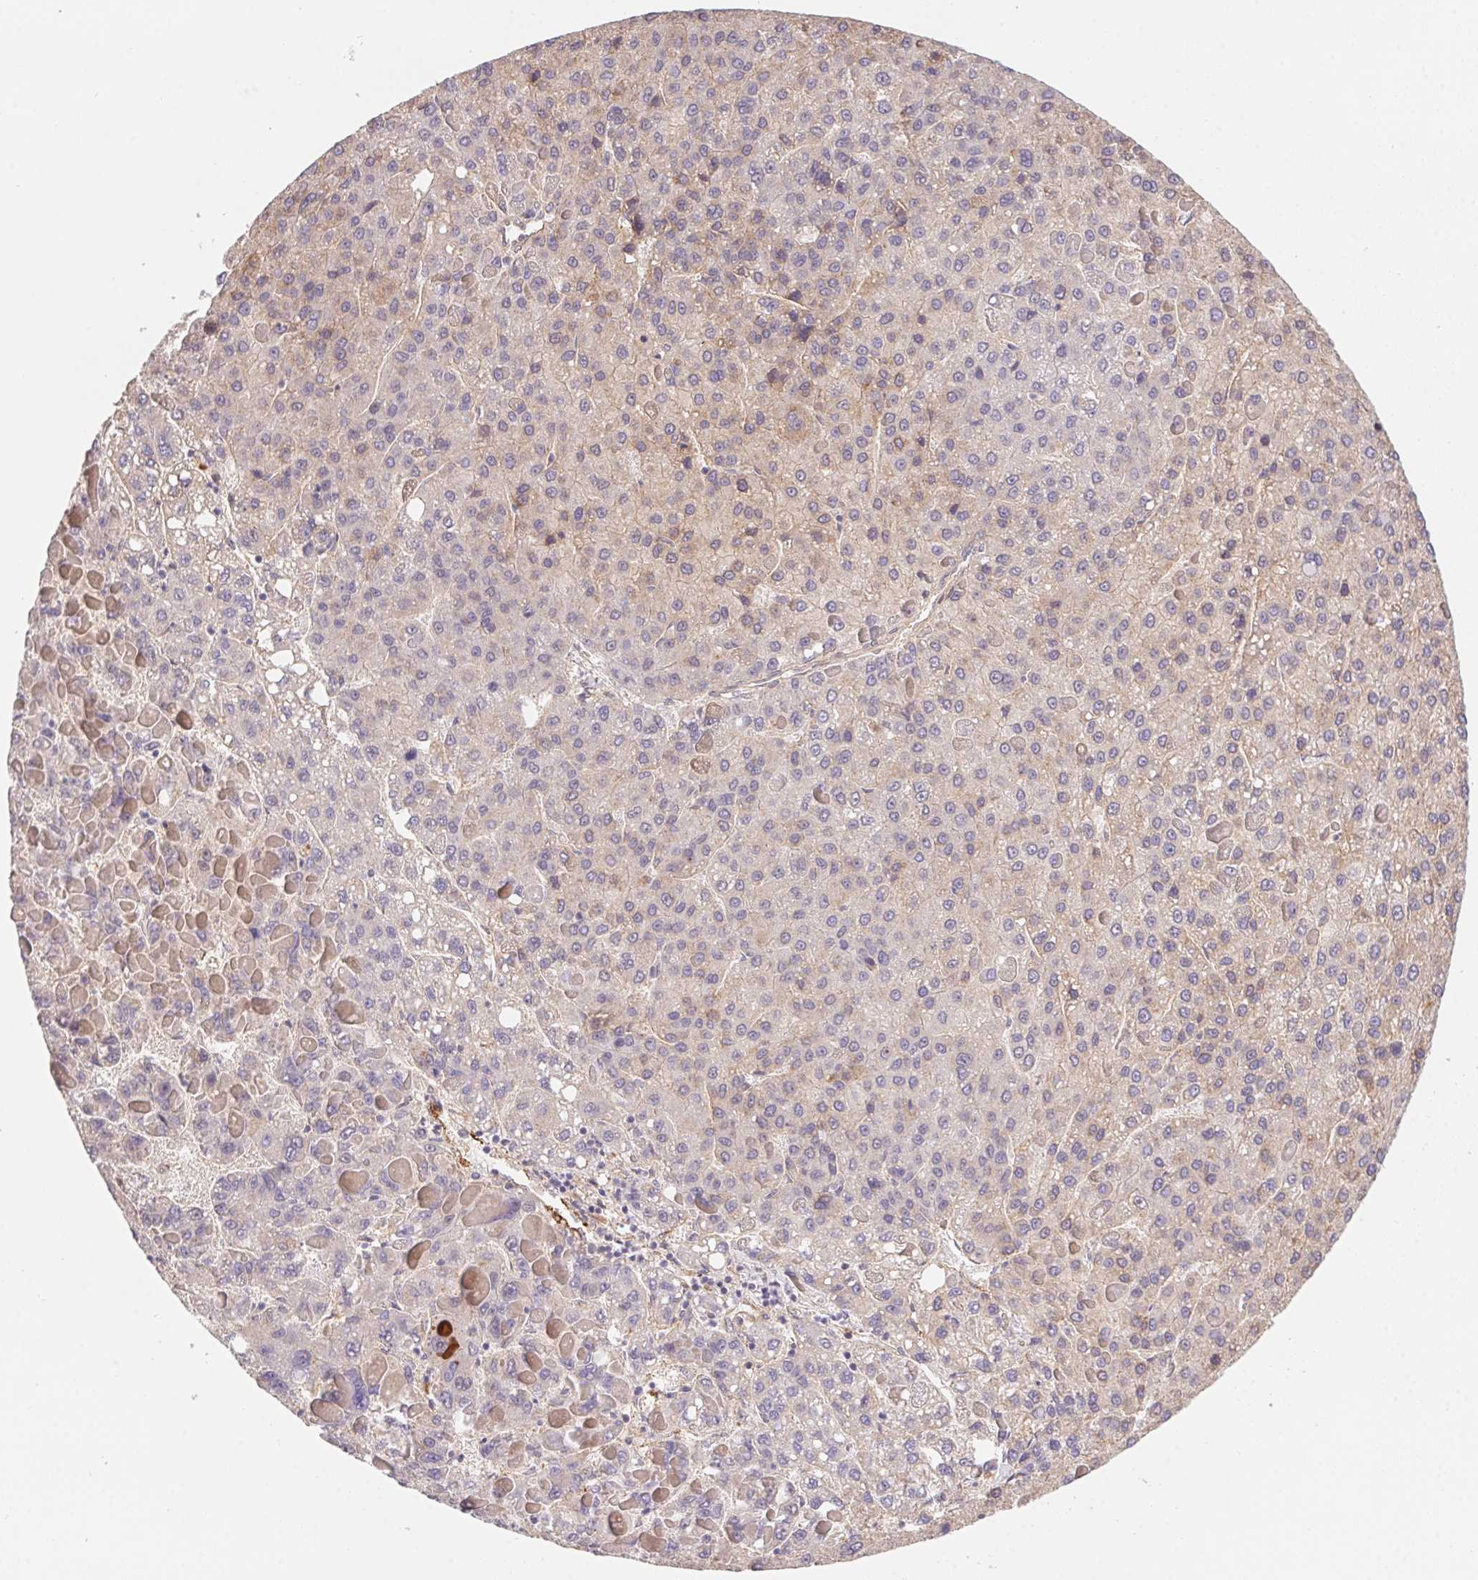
{"staining": {"intensity": "negative", "quantity": "none", "location": "none"}, "tissue": "liver cancer", "cell_type": "Tumor cells", "image_type": "cancer", "snomed": [{"axis": "morphology", "description": "Carcinoma, Hepatocellular, NOS"}, {"axis": "topography", "description": "Liver"}], "caption": "Immunohistochemical staining of liver hepatocellular carcinoma reveals no significant positivity in tumor cells. (Immunohistochemistry (ihc), brightfield microscopy, high magnification).", "gene": "SLC52A2", "patient": {"sex": "female", "age": 82}}